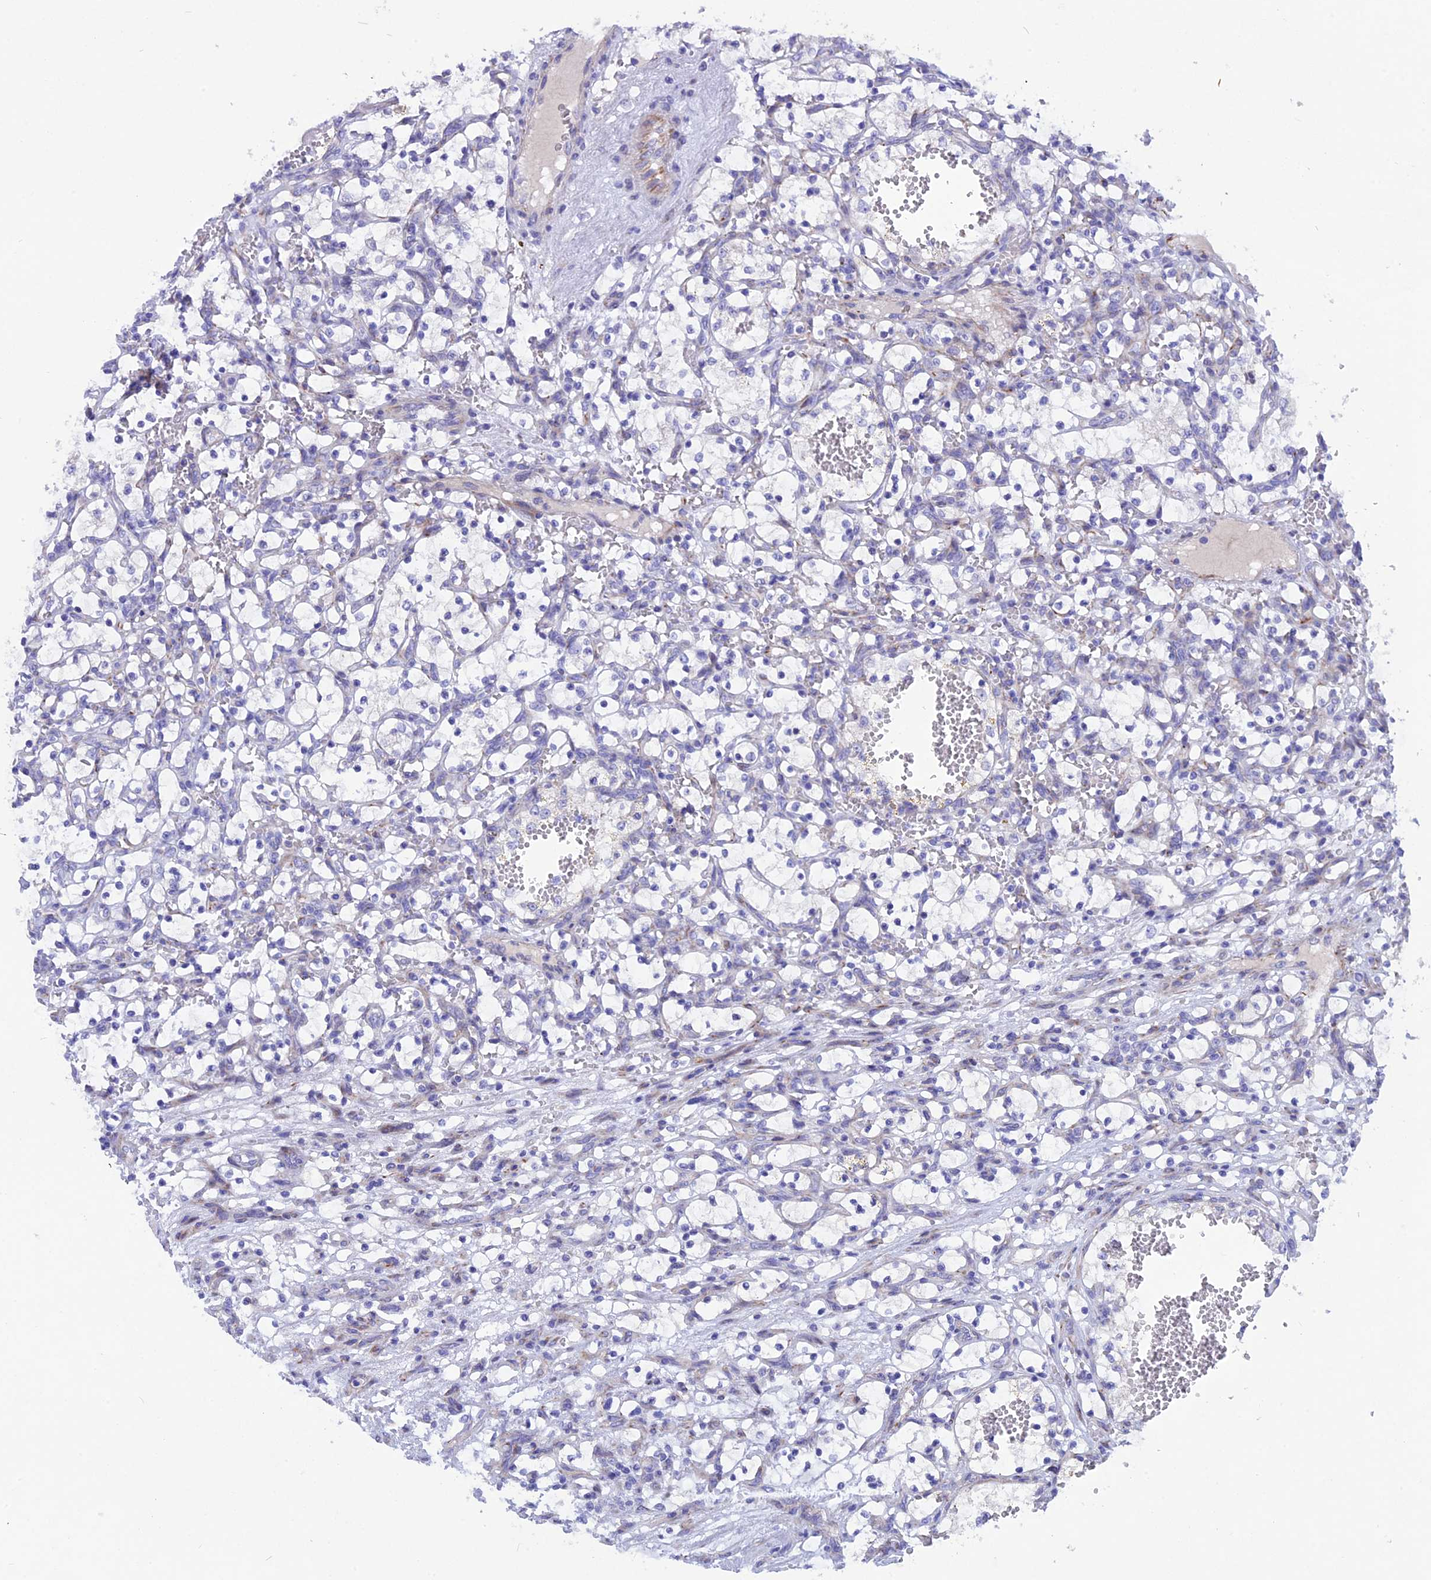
{"staining": {"intensity": "negative", "quantity": "none", "location": "none"}, "tissue": "renal cancer", "cell_type": "Tumor cells", "image_type": "cancer", "snomed": [{"axis": "morphology", "description": "Adenocarcinoma, NOS"}, {"axis": "topography", "description": "Kidney"}], "caption": "Immunohistochemistry of renal cancer (adenocarcinoma) reveals no expression in tumor cells.", "gene": "TMEM138", "patient": {"sex": "female", "age": 69}}